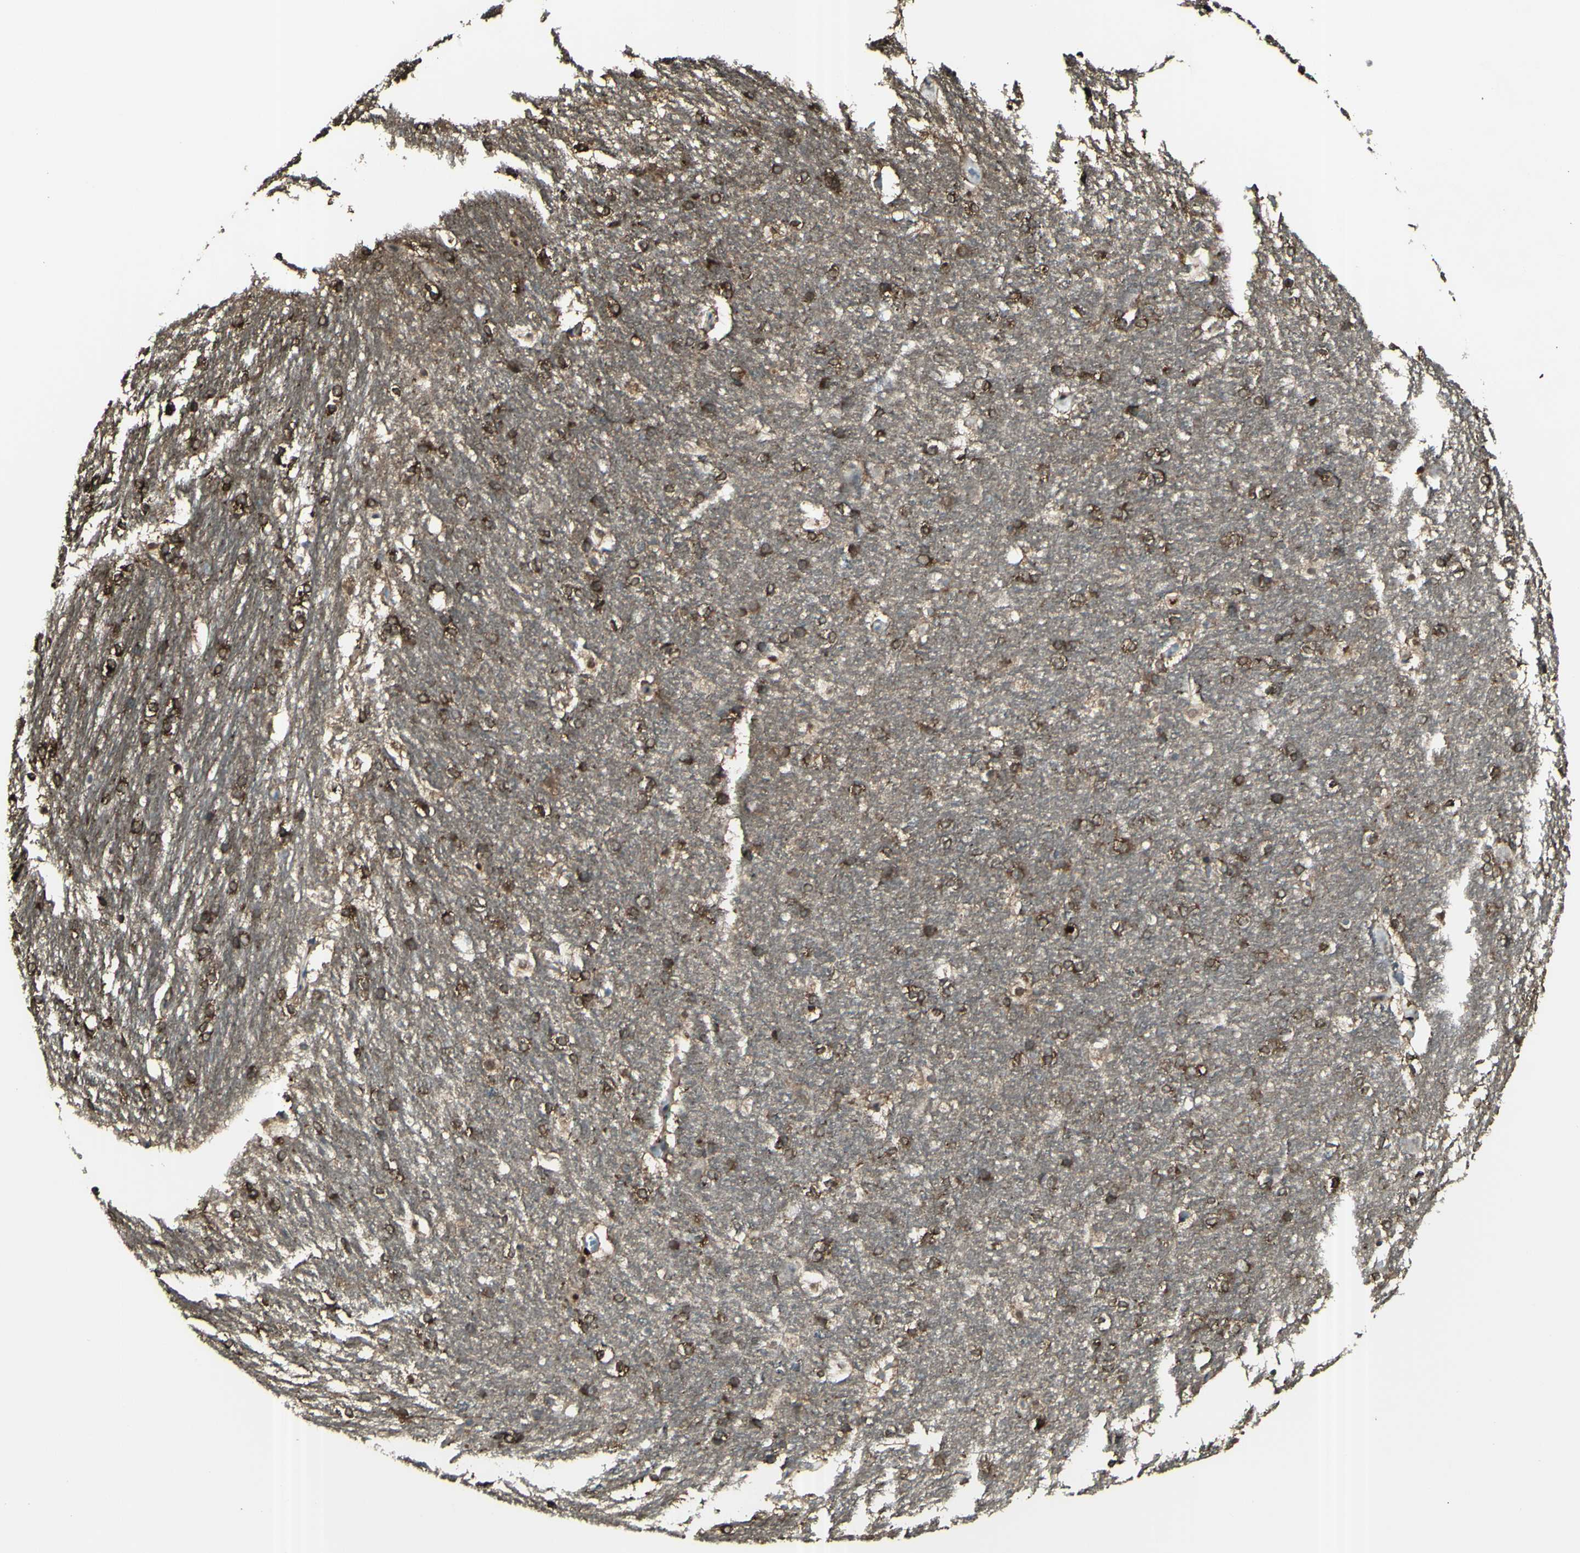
{"staining": {"intensity": "weak", "quantity": ">75%", "location": "cytoplasmic/membranous"}, "tissue": "hippocampus", "cell_type": "Glial cells", "image_type": "normal", "snomed": [{"axis": "morphology", "description": "Normal tissue, NOS"}, {"axis": "topography", "description": "Hippocampus"}], "caption": "A brown stain shows weak cytoplasmic/membranous expression of a protein in glial cells of unremarkable hippocampus.", "gene": "GNAS", "patient": {"sex": "female", "age": 19}}